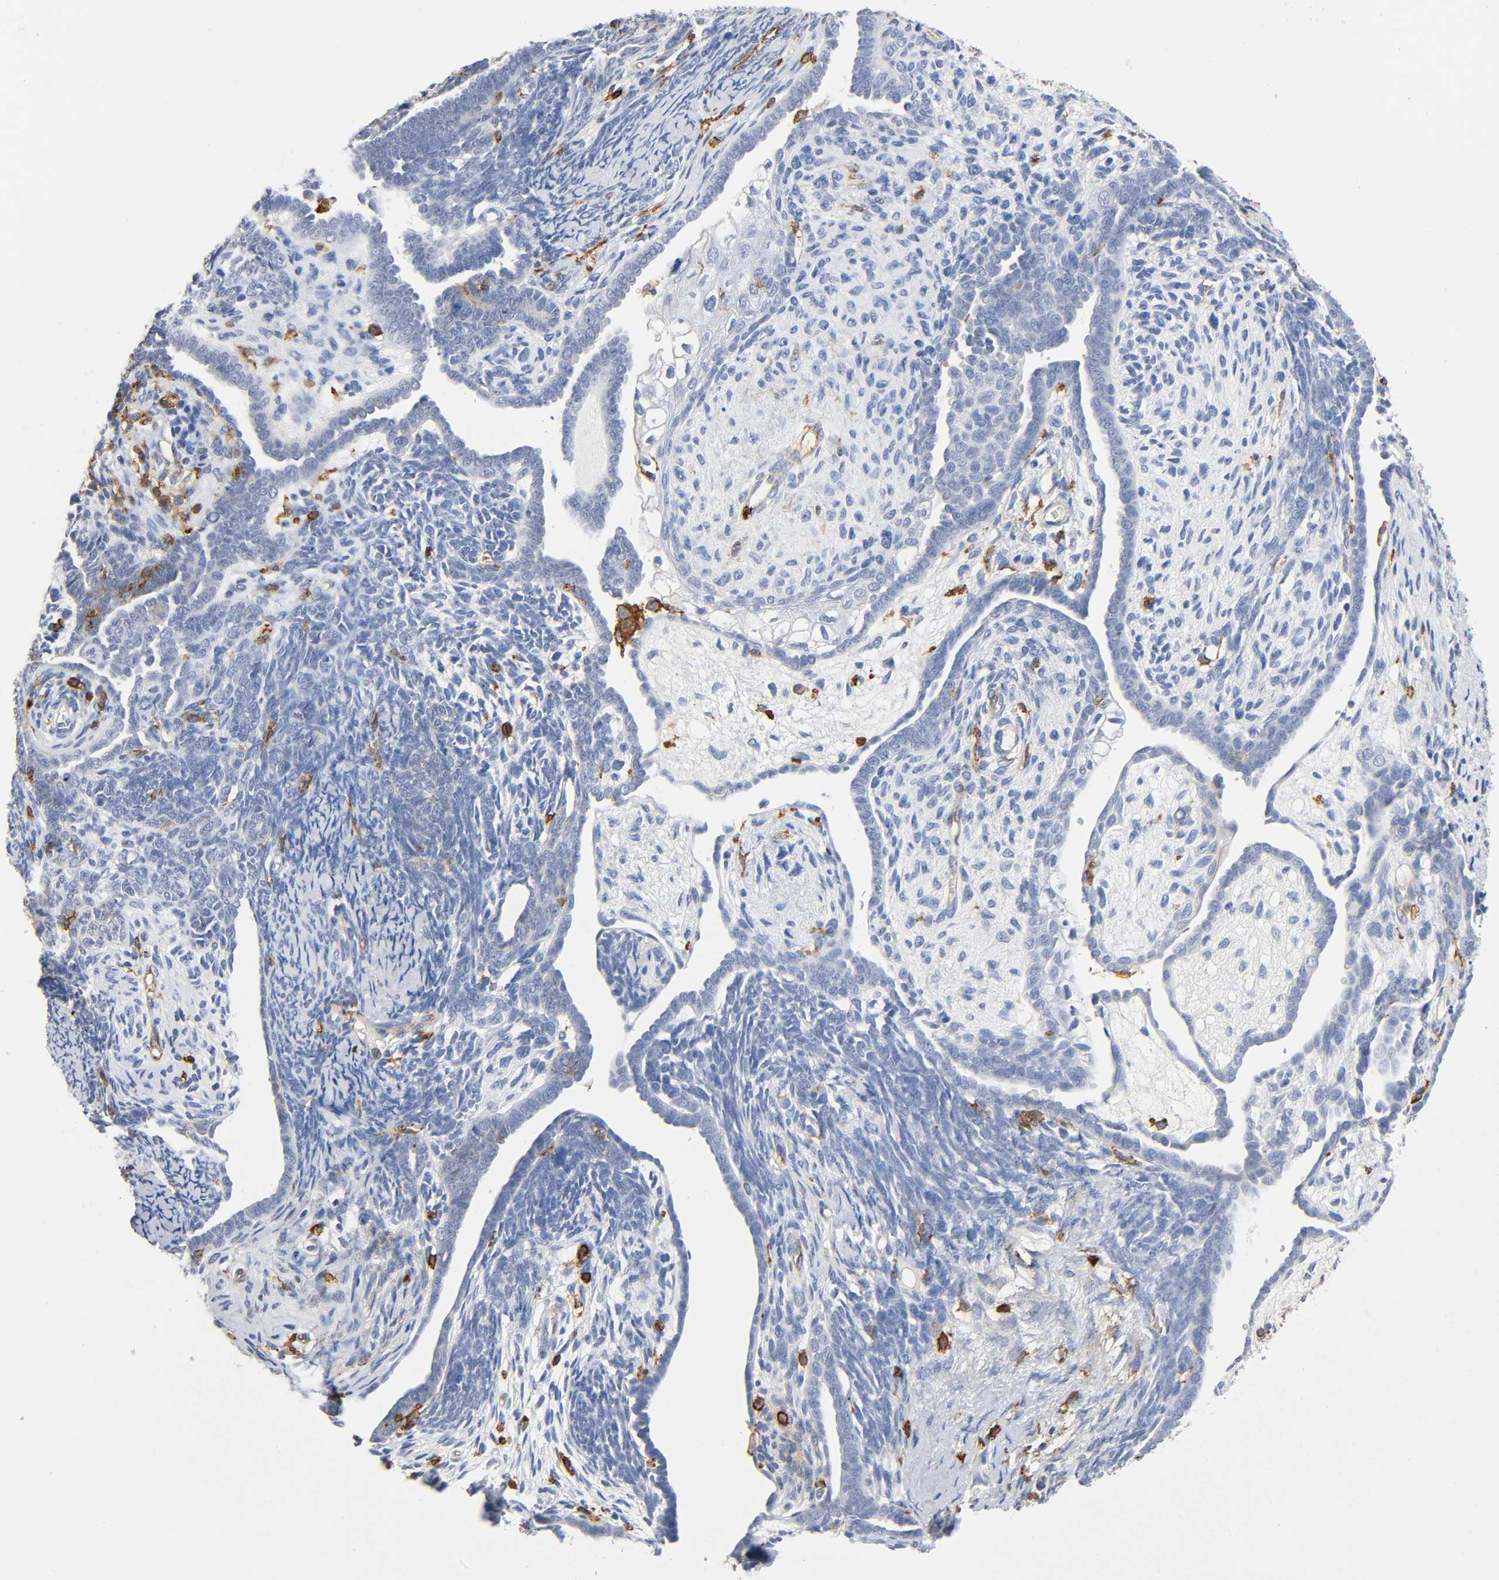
{"staining": {"intensity": "negative", "quantity": "none", "location": "none"}, "tissue": "endometrial cancer", "cell_type": "Tumor cells", "image_type": "cancer", "snomed": [{"axis": "morphology", "description": "Neoplasm, malignant, NOS"}, {"axis": "topography", "description": "Endometrium"}], "caption": "Tumor cells show no significant protein positivity in endometrial cancer (neoplasm (malignant)). (DAB (3,3'-diaminobenzidine) immunohistochemistry (IHC), high magnification).", "gene": "LYN", "patient": {"sex": "female", "age": 74}}